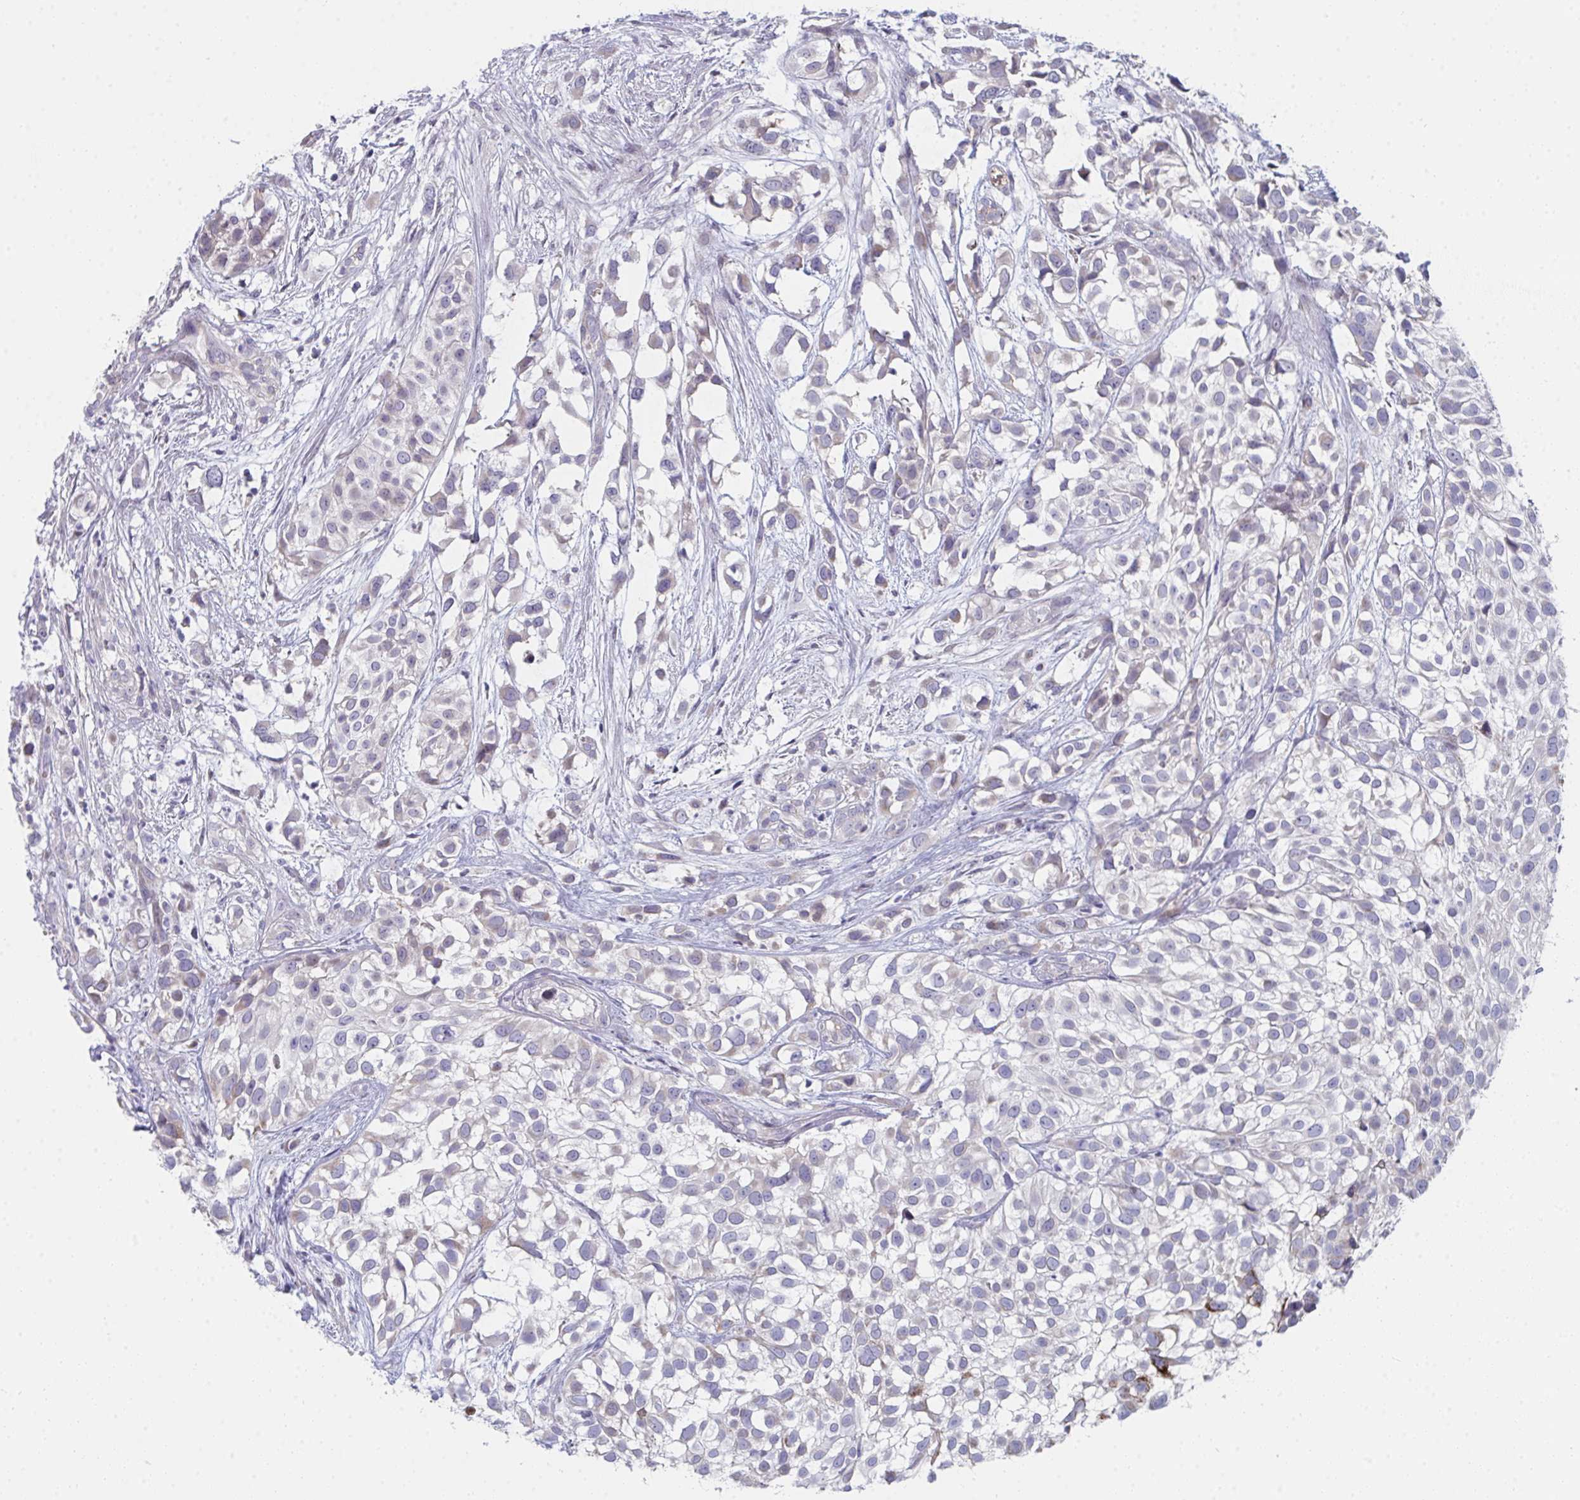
{"staining": {"intensity": "negative", "quantity": "none", "location": "none"}, "tissue": "urothelial cancer", "cell_type": "Tumor cells", "image_type": "cancer", "snomed": [{"axis": "morphology", "description": "Urothelial carcinoma, High grade"}, {"axis": "topography", "description": "Urinary bladder"}], "caption": "Image shows no protein staining in tumor cells of urothelial cancer tissue.", "gene": "VWDE", "patient": {"sex": "male", "age": 56}}